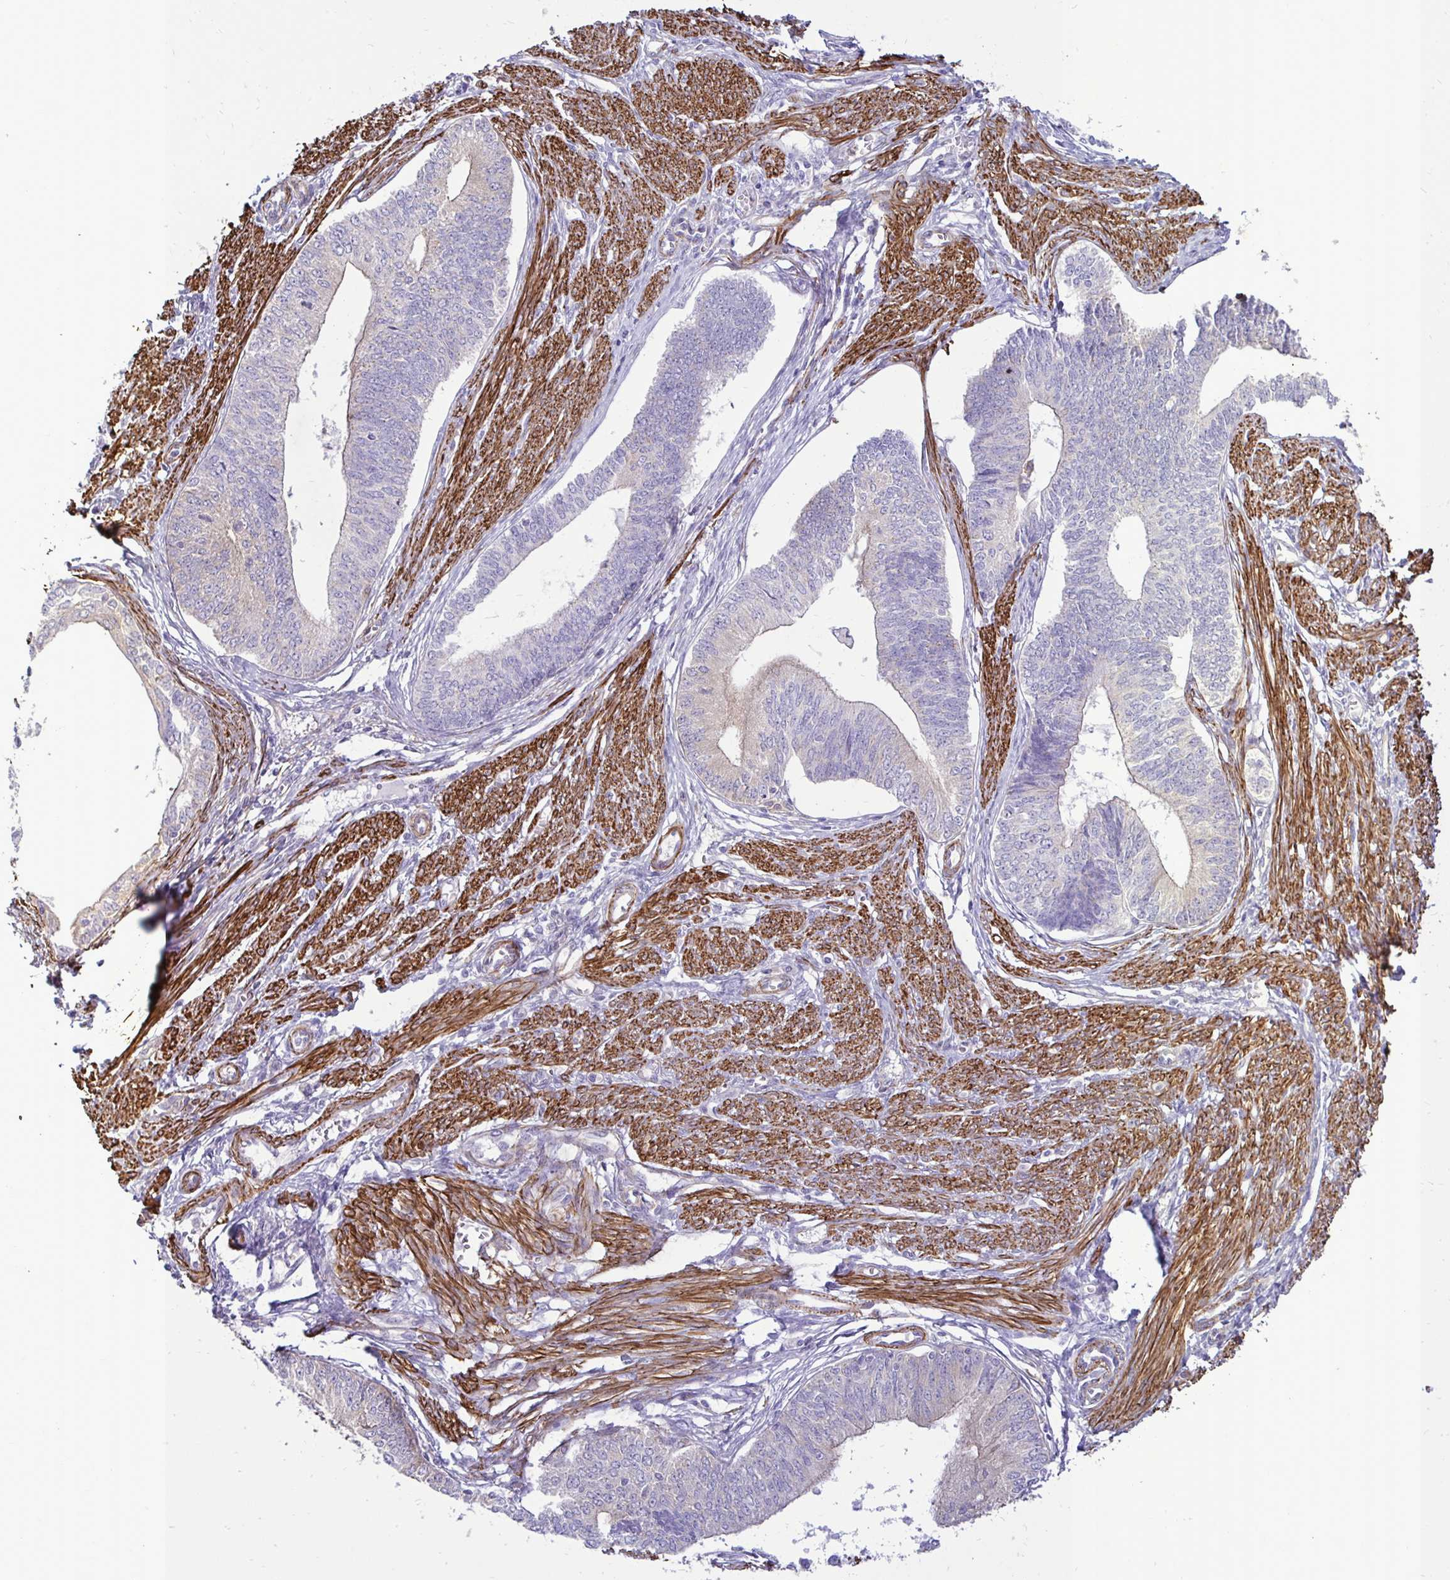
{"staining": {"intensity": "negative", "quantity": "none", "location": "none"}, "tissue": "endometrial cancer", "cell_type": "Tumor cells", "image_type": "cancer", "snomed": [{"axis": "morphology", "description": "Adenocarcinoma, NOS"}, {"axis": "topography", "description": "Endometrium"}], "caption": "Immunohistochemistry (IHC) micrograph of neoplastic tissue: human endometrial adenocarcinoma stained with DAB (3,3'-diaminobenzidine) shows no significant protein positivity in tumor cells.", "gene": "CTPS1", "patient": {"sex": "female", "age": 68}}